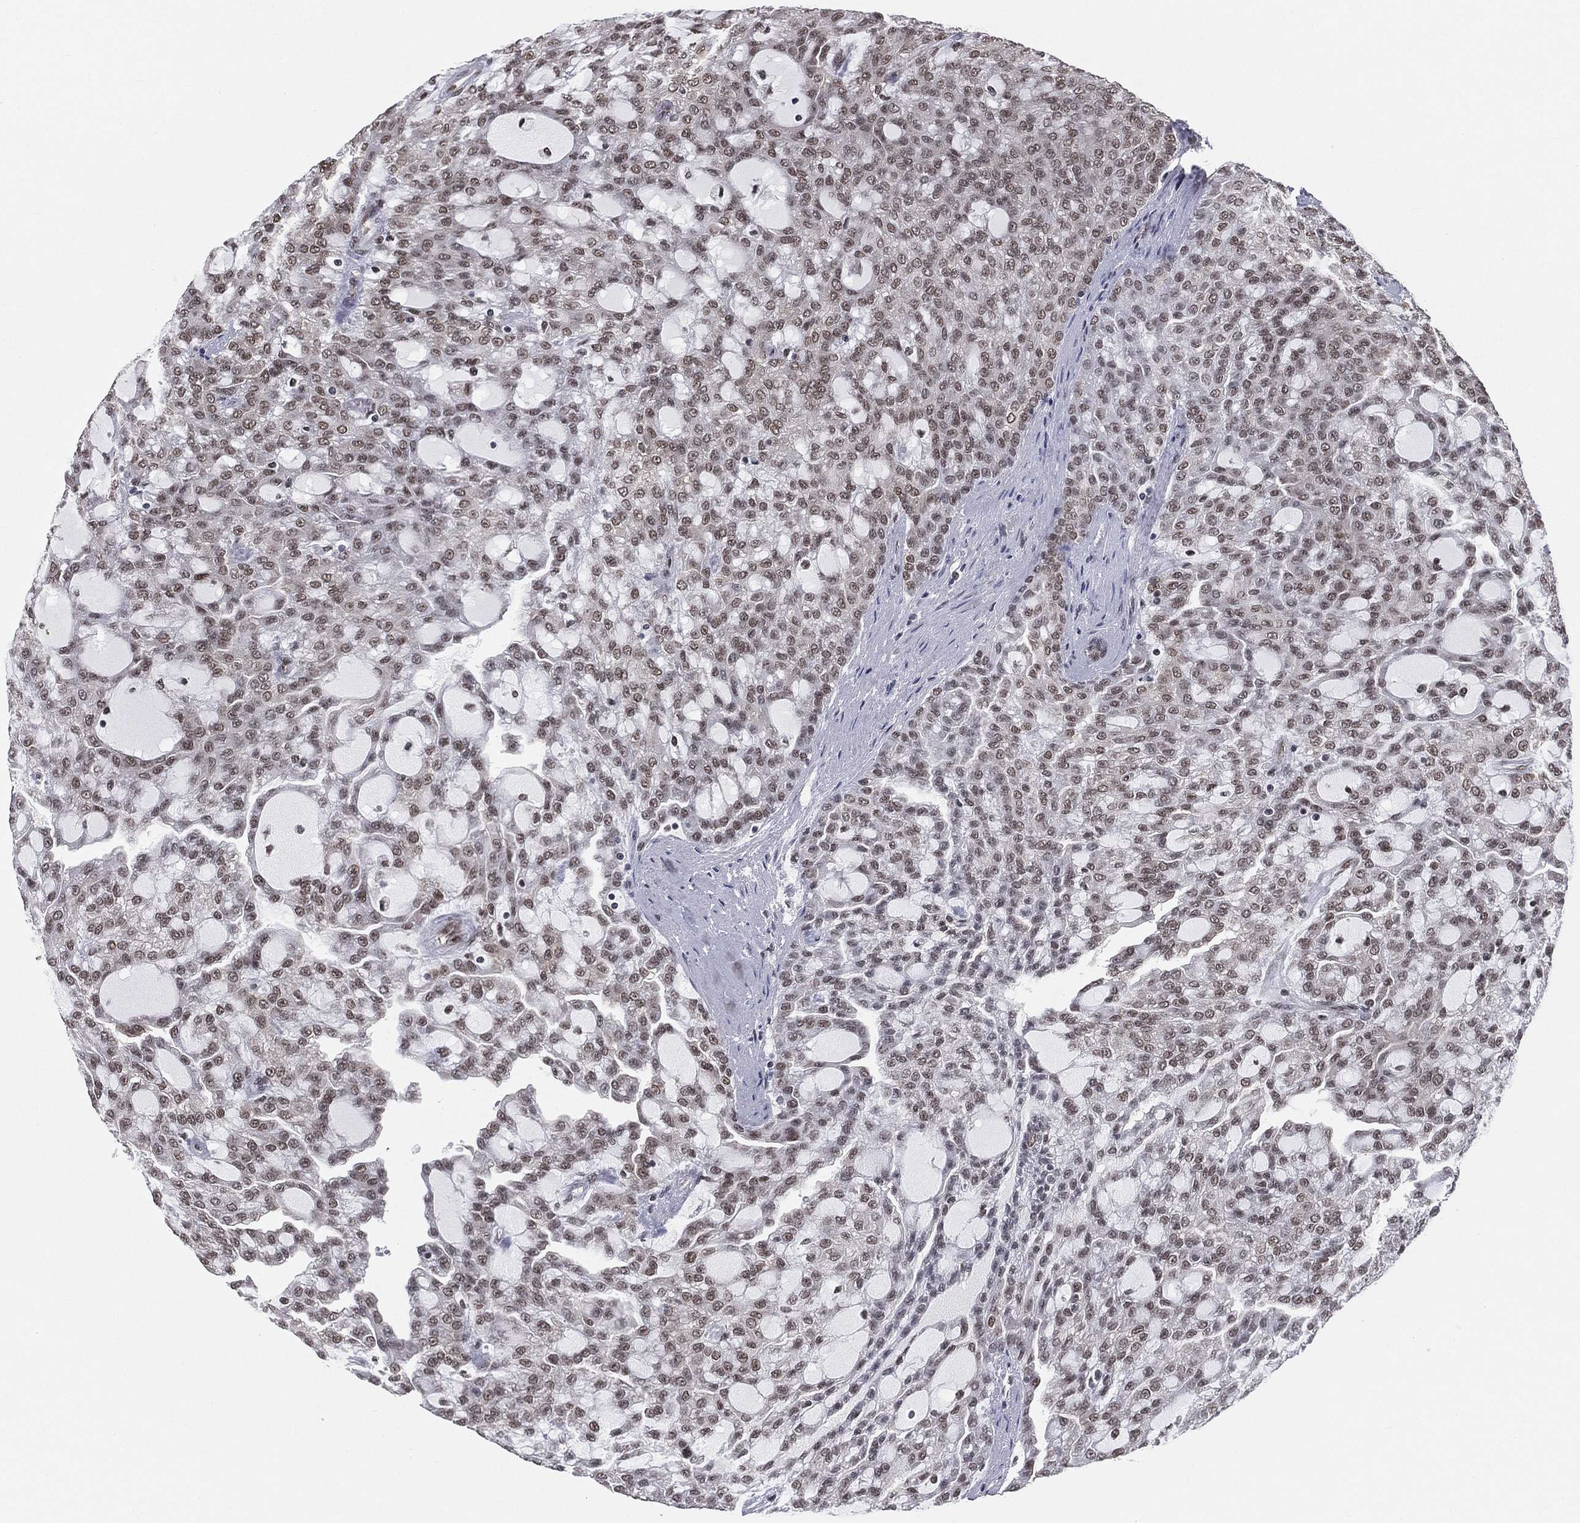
{"staining": {"intensity": "moderate", "quantity": "25%-75%", "location": "nuclear"}, "tissue": "renal cancer", "cell_type": "Tumor cells", "image_type": "cancer", "snomed": [{"axis": "morphology", "description": "Adenocarcinoma, NOS"}, {"axis": "topography", "description": "Kidney"}], "caption": "Protein staining displays moderate nuclear positivity in approximately 25%-75% of tumor cells in renal cancer (adenocarcinoma).", "gene": "FUBP3", "patient": {"sex": "male", "age": 63}}